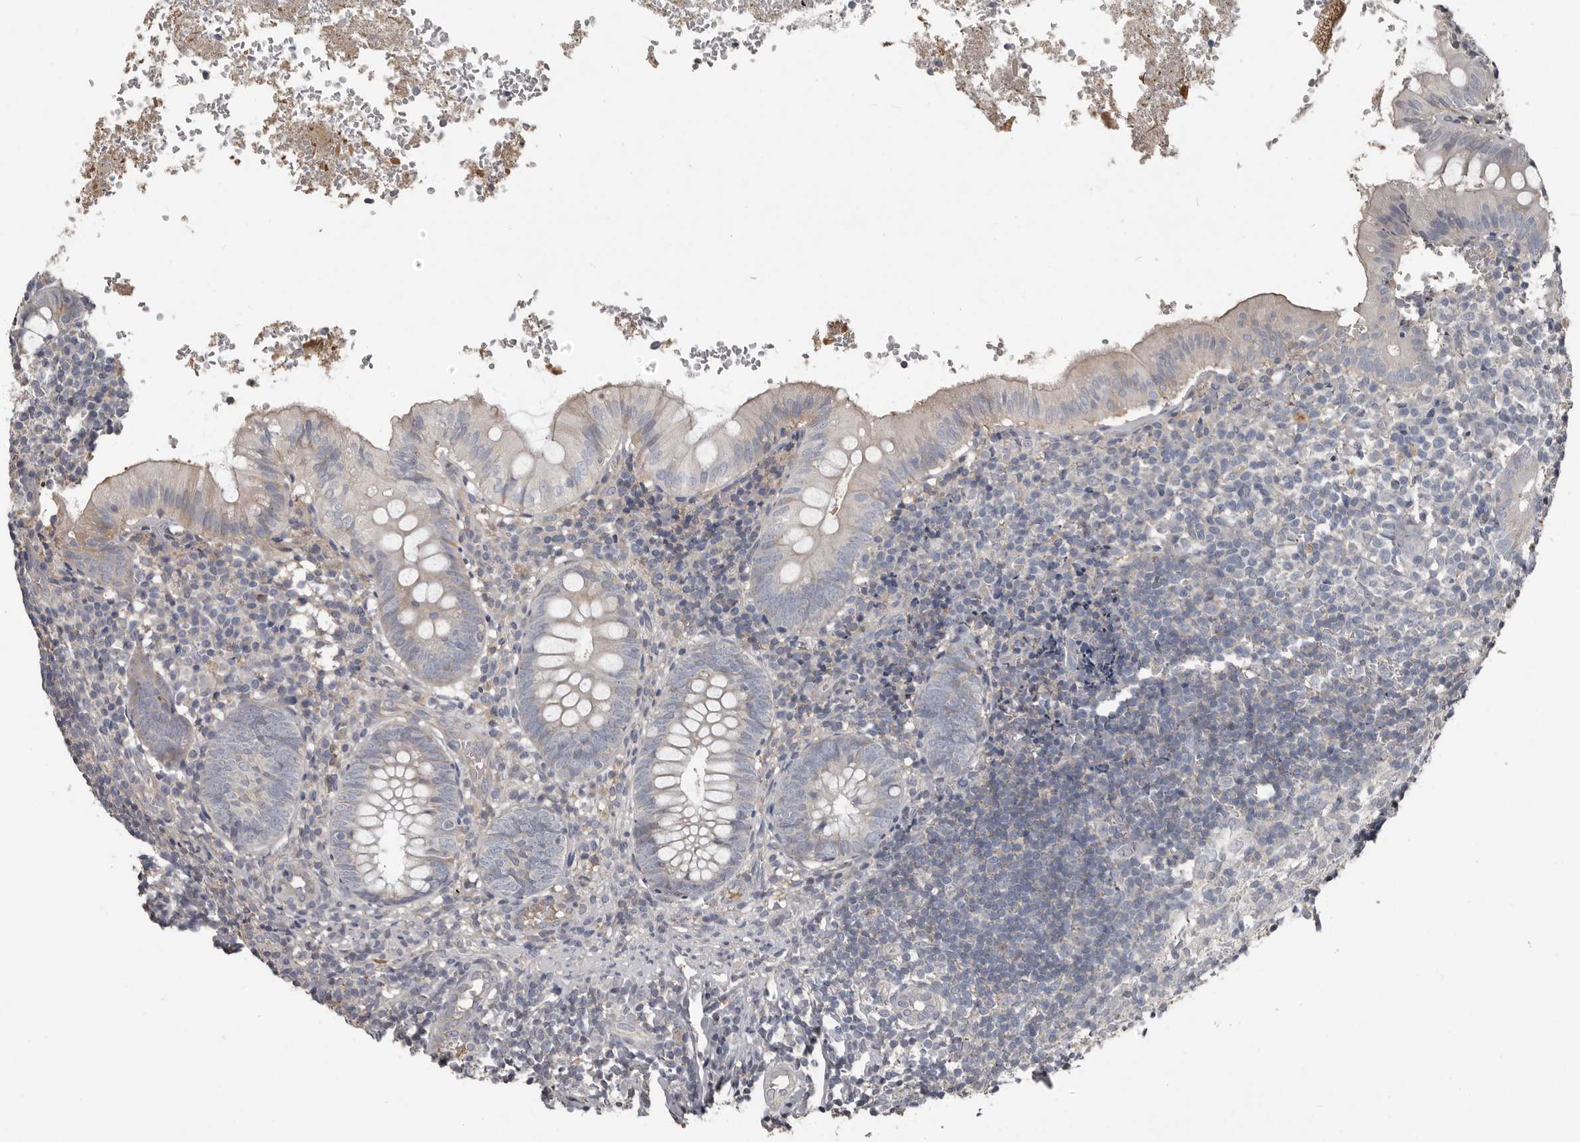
{"staining": {"intensity": "negative", "quantity": "none", "location": "none"}, "tissue": "appendix", "cell_type": "Glandular cells", "image_type": "normal", "snomed": [{"axis": "morphology", "description": "Normal tissue, NOS"}, {"axis": "topography", "description": "Appendix"}], "caption": "This is an immunohistochemistry (IHC) photomicrograph of benign human appendix. There is no positivity in glandular cells.", "gene": "CA6", "patient": {"sex": "male", "age": 8}}